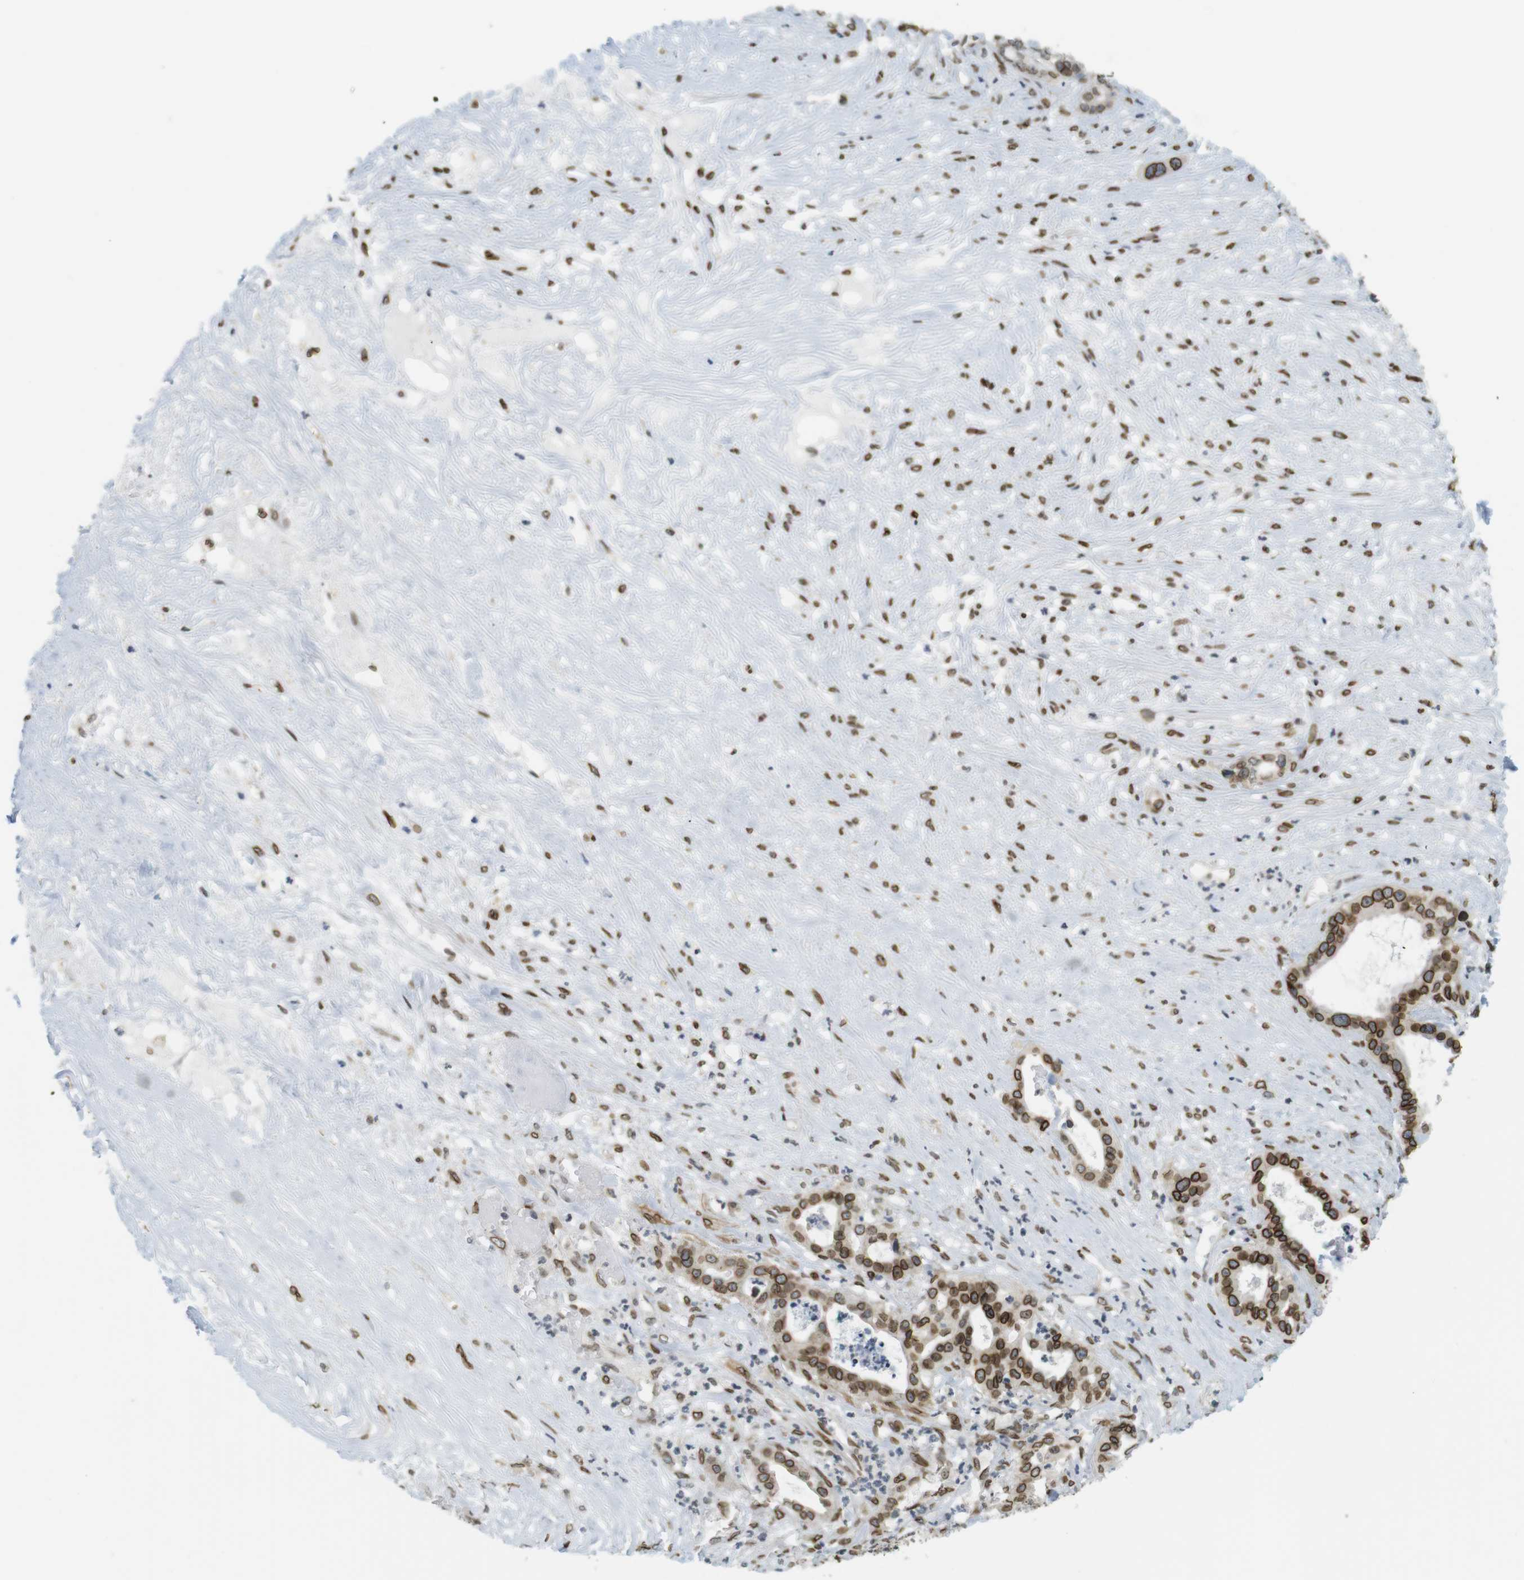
{"staining": {"intensity": "strong", "quantity": ">75%", "location": "cytoplasmic/membranous,nuclear"}, "tissue": "liver cancer", "cell_type": "Tumor cells", "image_type": "cancer", "snomed": [{"axis": "morphology", "description": "Cholangiocarcinoma"}, {"axis": "topography", "description": "Liver"}], "caption": "Cholangiocarcinoma (liver) stained with immunohistochemistry (IHC) displays strong cytoplasmic/membranous and nuclear staining in approximately >75% of tumor cells.", "gene": "ARL6IP6", "patient": {"sex": "female", "age": 61}}